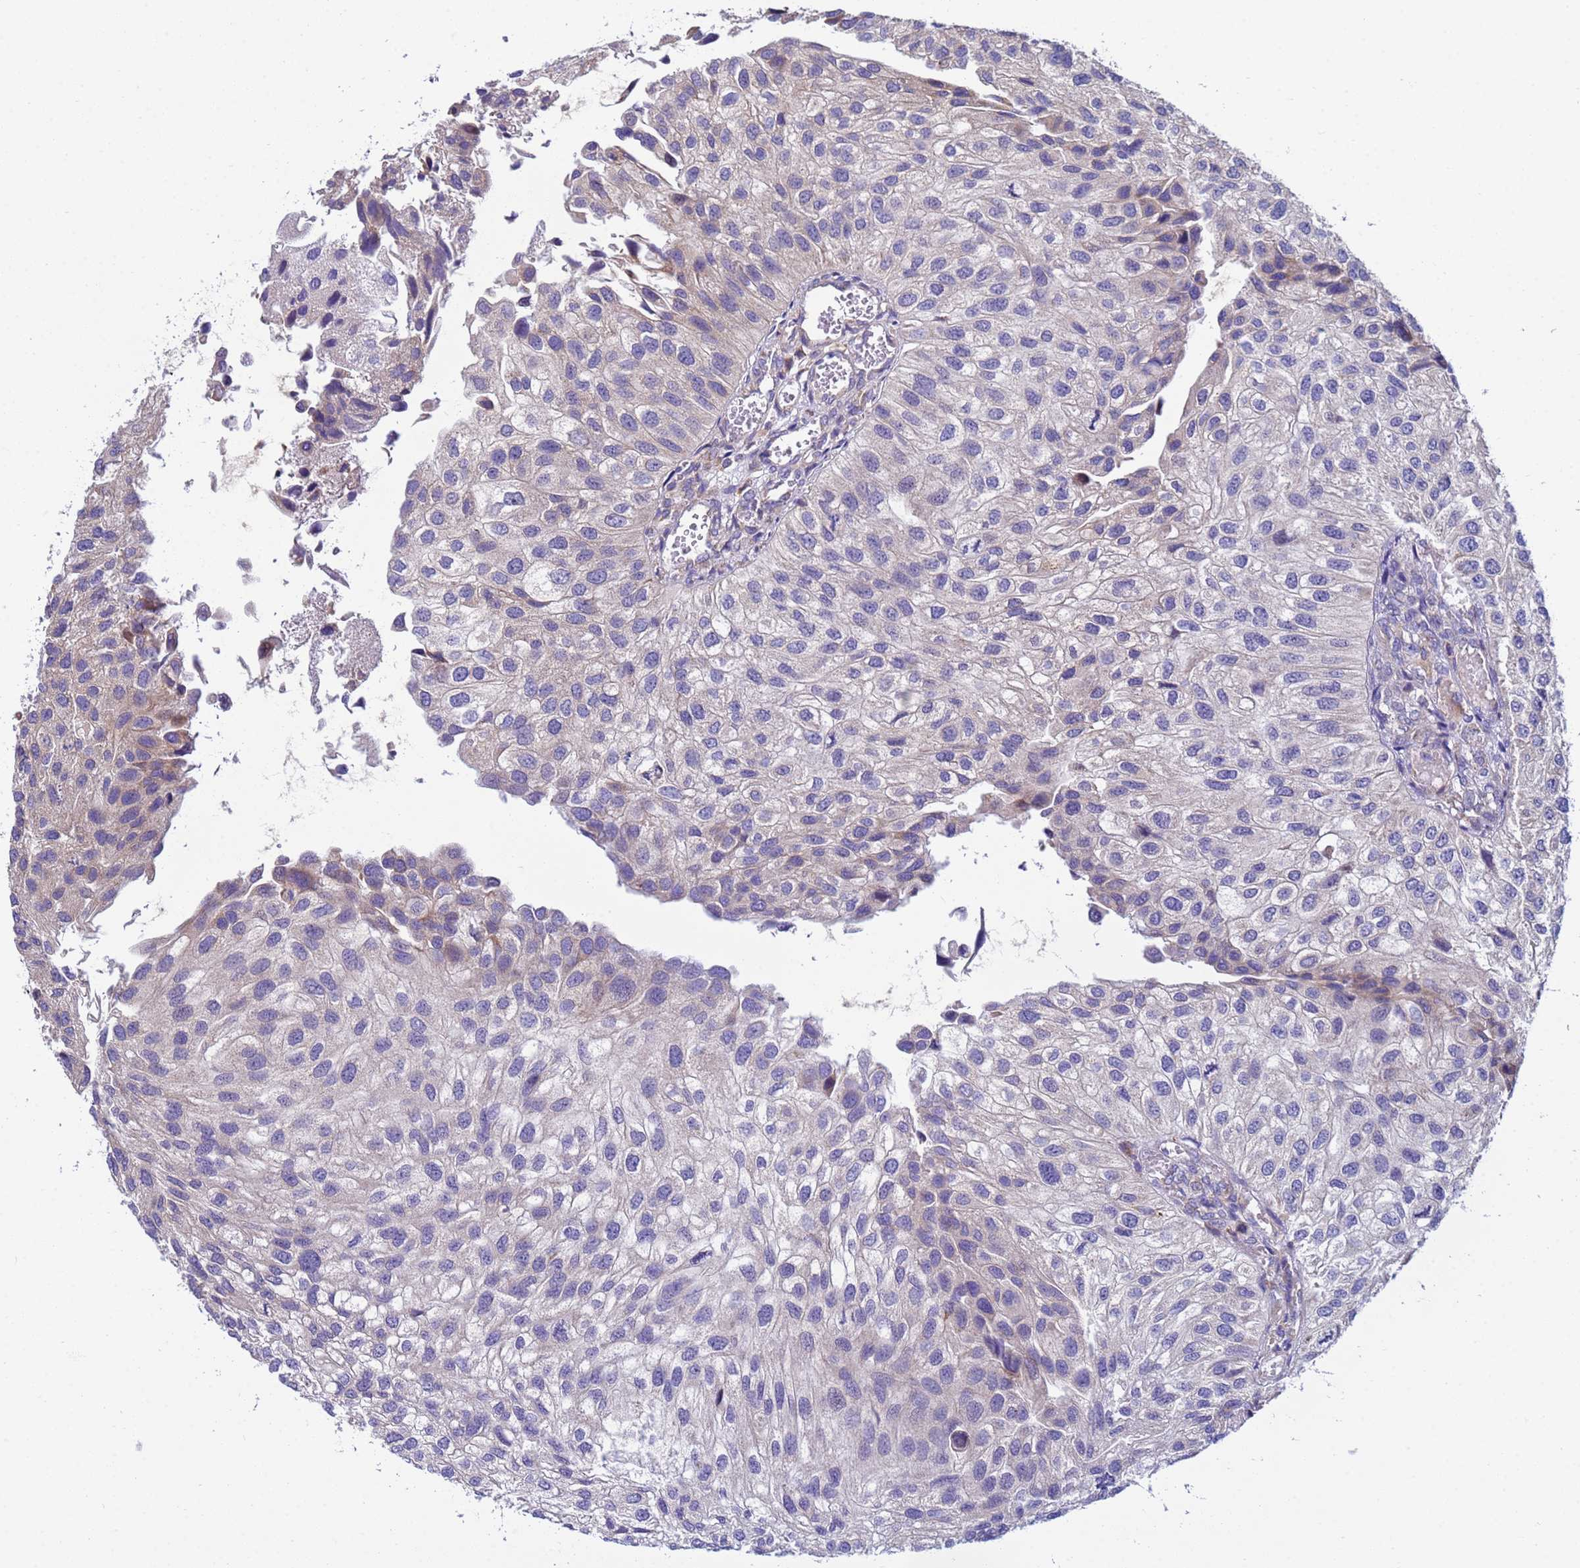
{"staining": {"intensity": "negative", "quantity": "none", "location": "none"}, "tissue": "urothelial cancer", "cell_type": "Tumor cells", "image_type": "cancer", "snomed": [{"axis": "morphology", "description": "Urothelial carcinoma, Low grade"}, {"axis": "topography", "description": "Urinary bladder"}], "caption": "Immunohistochemistry micrograph of neoplastic tissue: human urothelial cancer stained with DAB shows no significant protein expression in tumor cells.", "gene": "THAP5", "patient": {"sex": "female", "age": 89}}